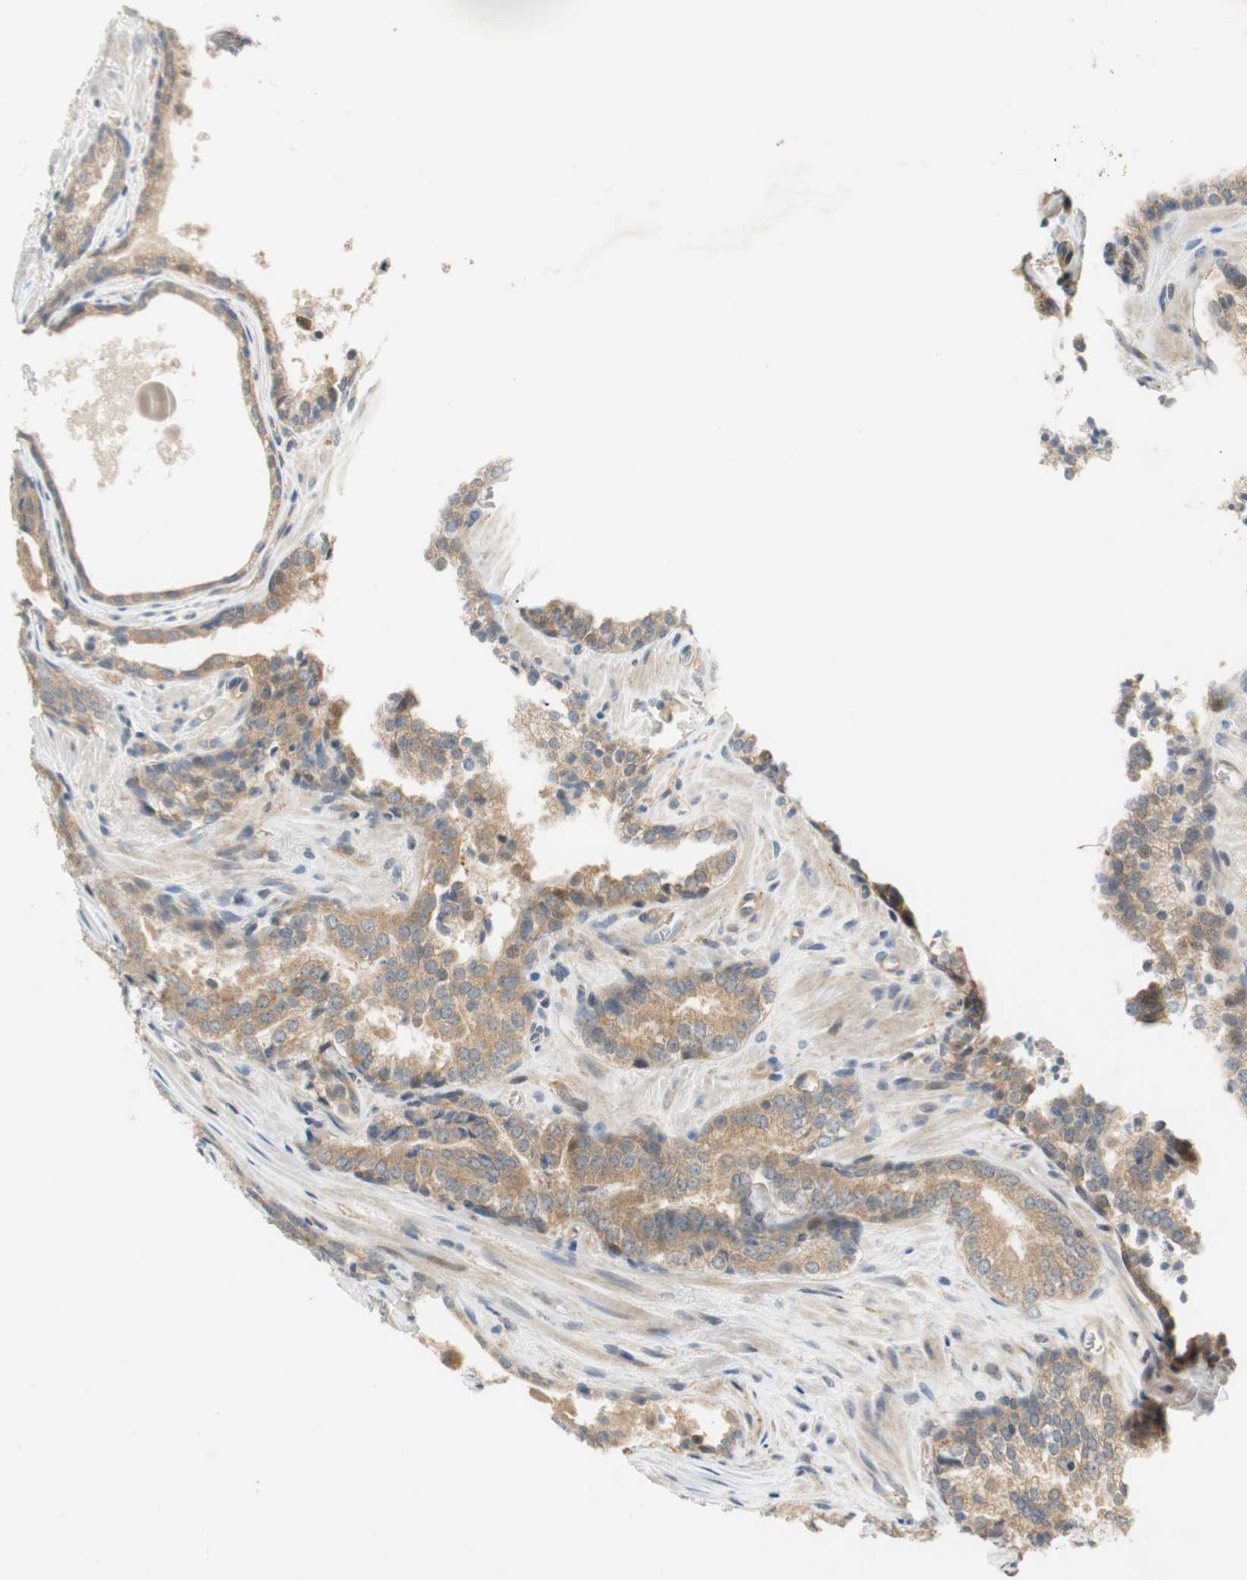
{"staining": {"intensity": "weak", "quantity": ">75%", "location": "cytoplasmic/membranous"}, "tissue": "prostate cancer", "cell_type": "Tumor cells", "image_type": "cancer", "snomed": [{"axis": "morphology", "description": "Adenocarcinoma, Low grade"}, {"axis": "topography", "description": "Prostate"}], "caption": "Immunohistochemistry (IHC) staining of adenocarcinoma (low-grade) (prostate), which exhibits low levels of weak cytoplasmic/membranous positivity in approximately >75% of tumor cells indicating weak cytoplasmic/membranous protein staining. The staining was performed using DAB (brown) for protein detection and nuclei were counterstained in hematoxylin (blue).", "gene": "GATD1", "patient": {"sex": "male", "age": 60}}